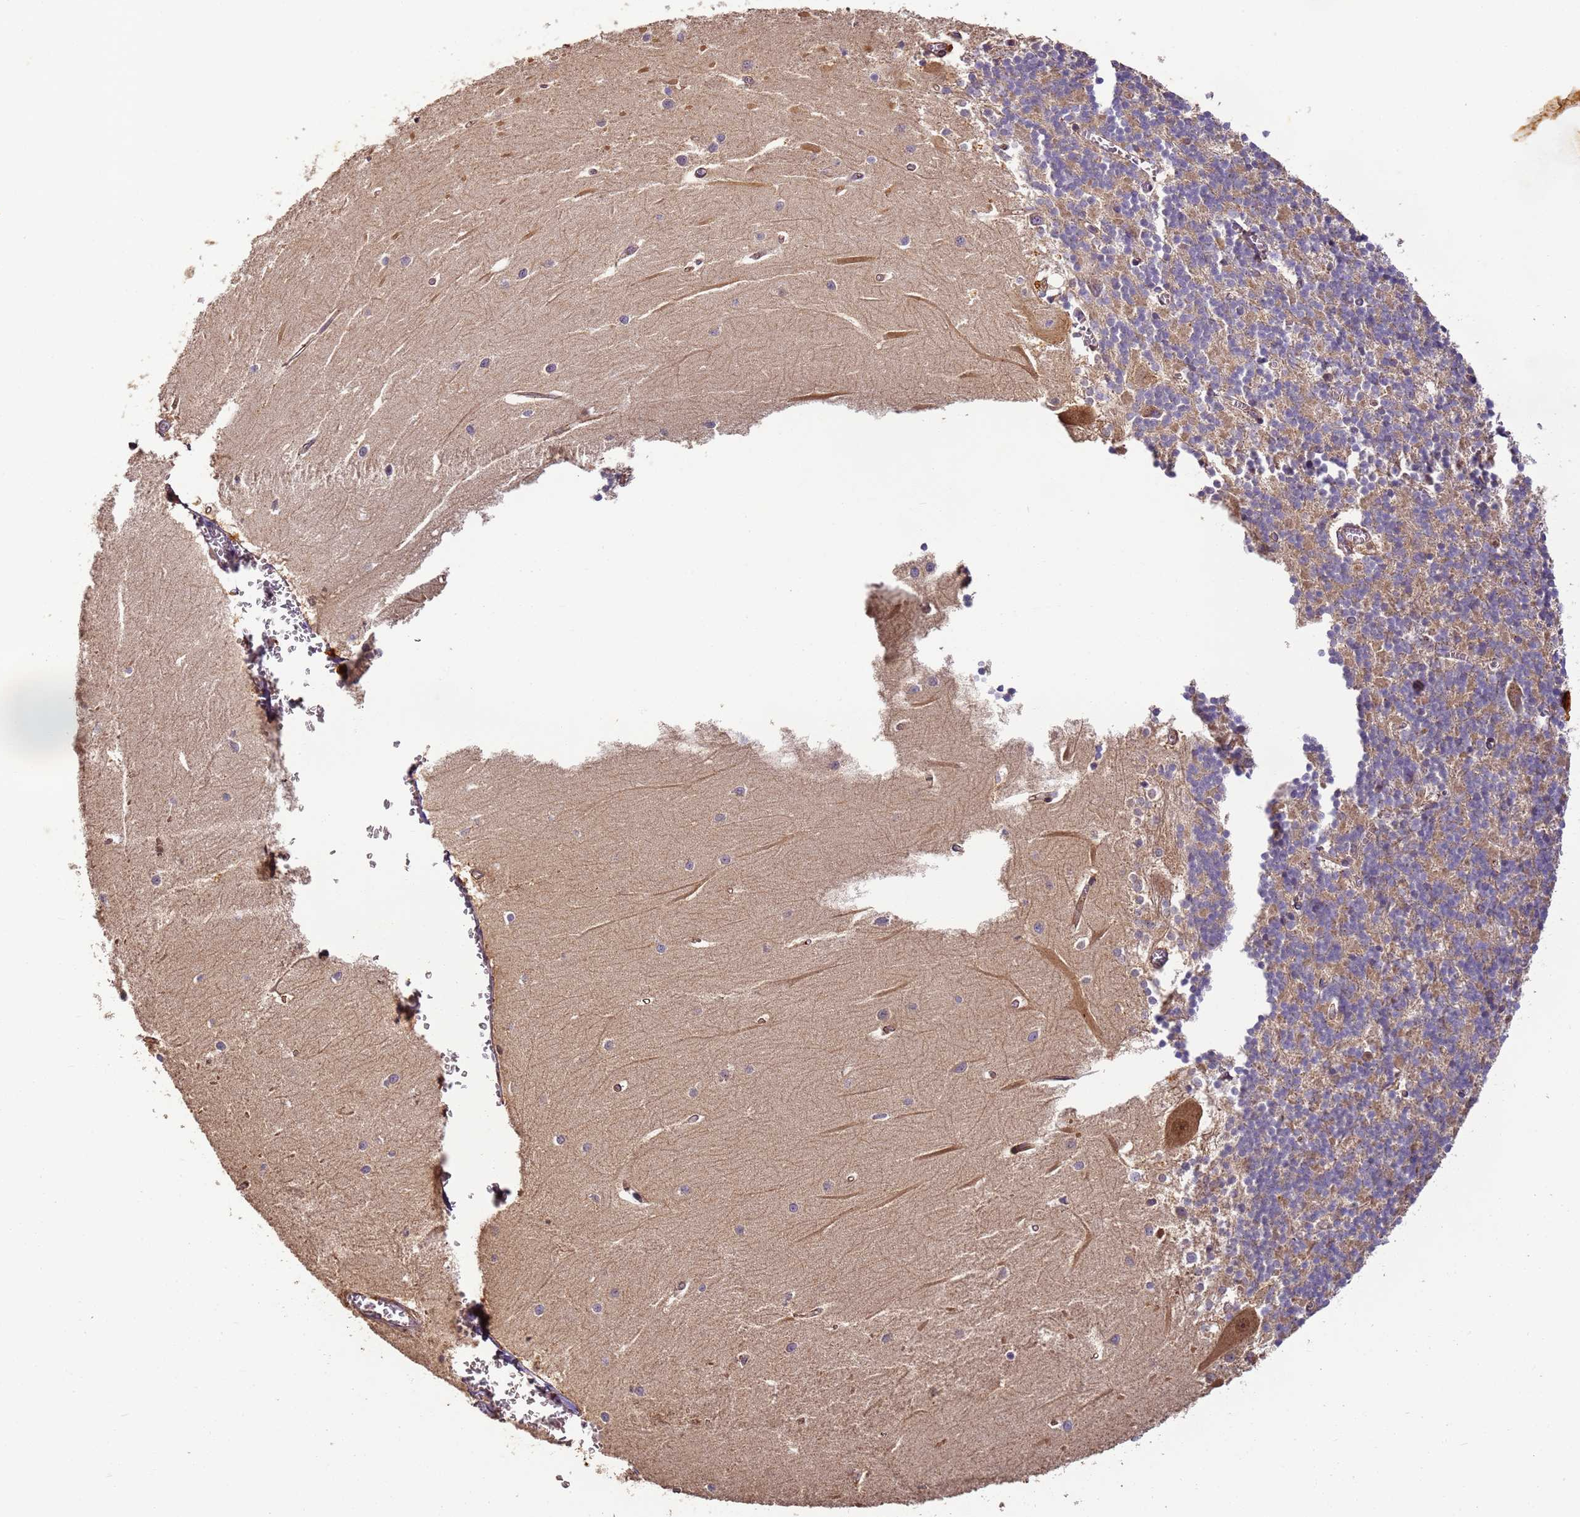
{"staining": {"intensity": "weak", "quantity": "25%-75%", "location": "cytoplasmic/membranous"}, "tissue": "cerebellum", "cell_type": "Cells in granular layer", "image_type": "normal", "snomed": [{"axis": "morphology", "description": "Normal tissue, NOS"}, {"axis": "topography", "description": "Cerebellum"}], "caption": "This histopathology image demonstrates IHC staining of normal cerebellum, with low weak cytoplasmic/membranous staining in about 25%-75% of cells in granular layer.", "gene": "TIGAR", "patient": {"sex": "male", "age": 37}}